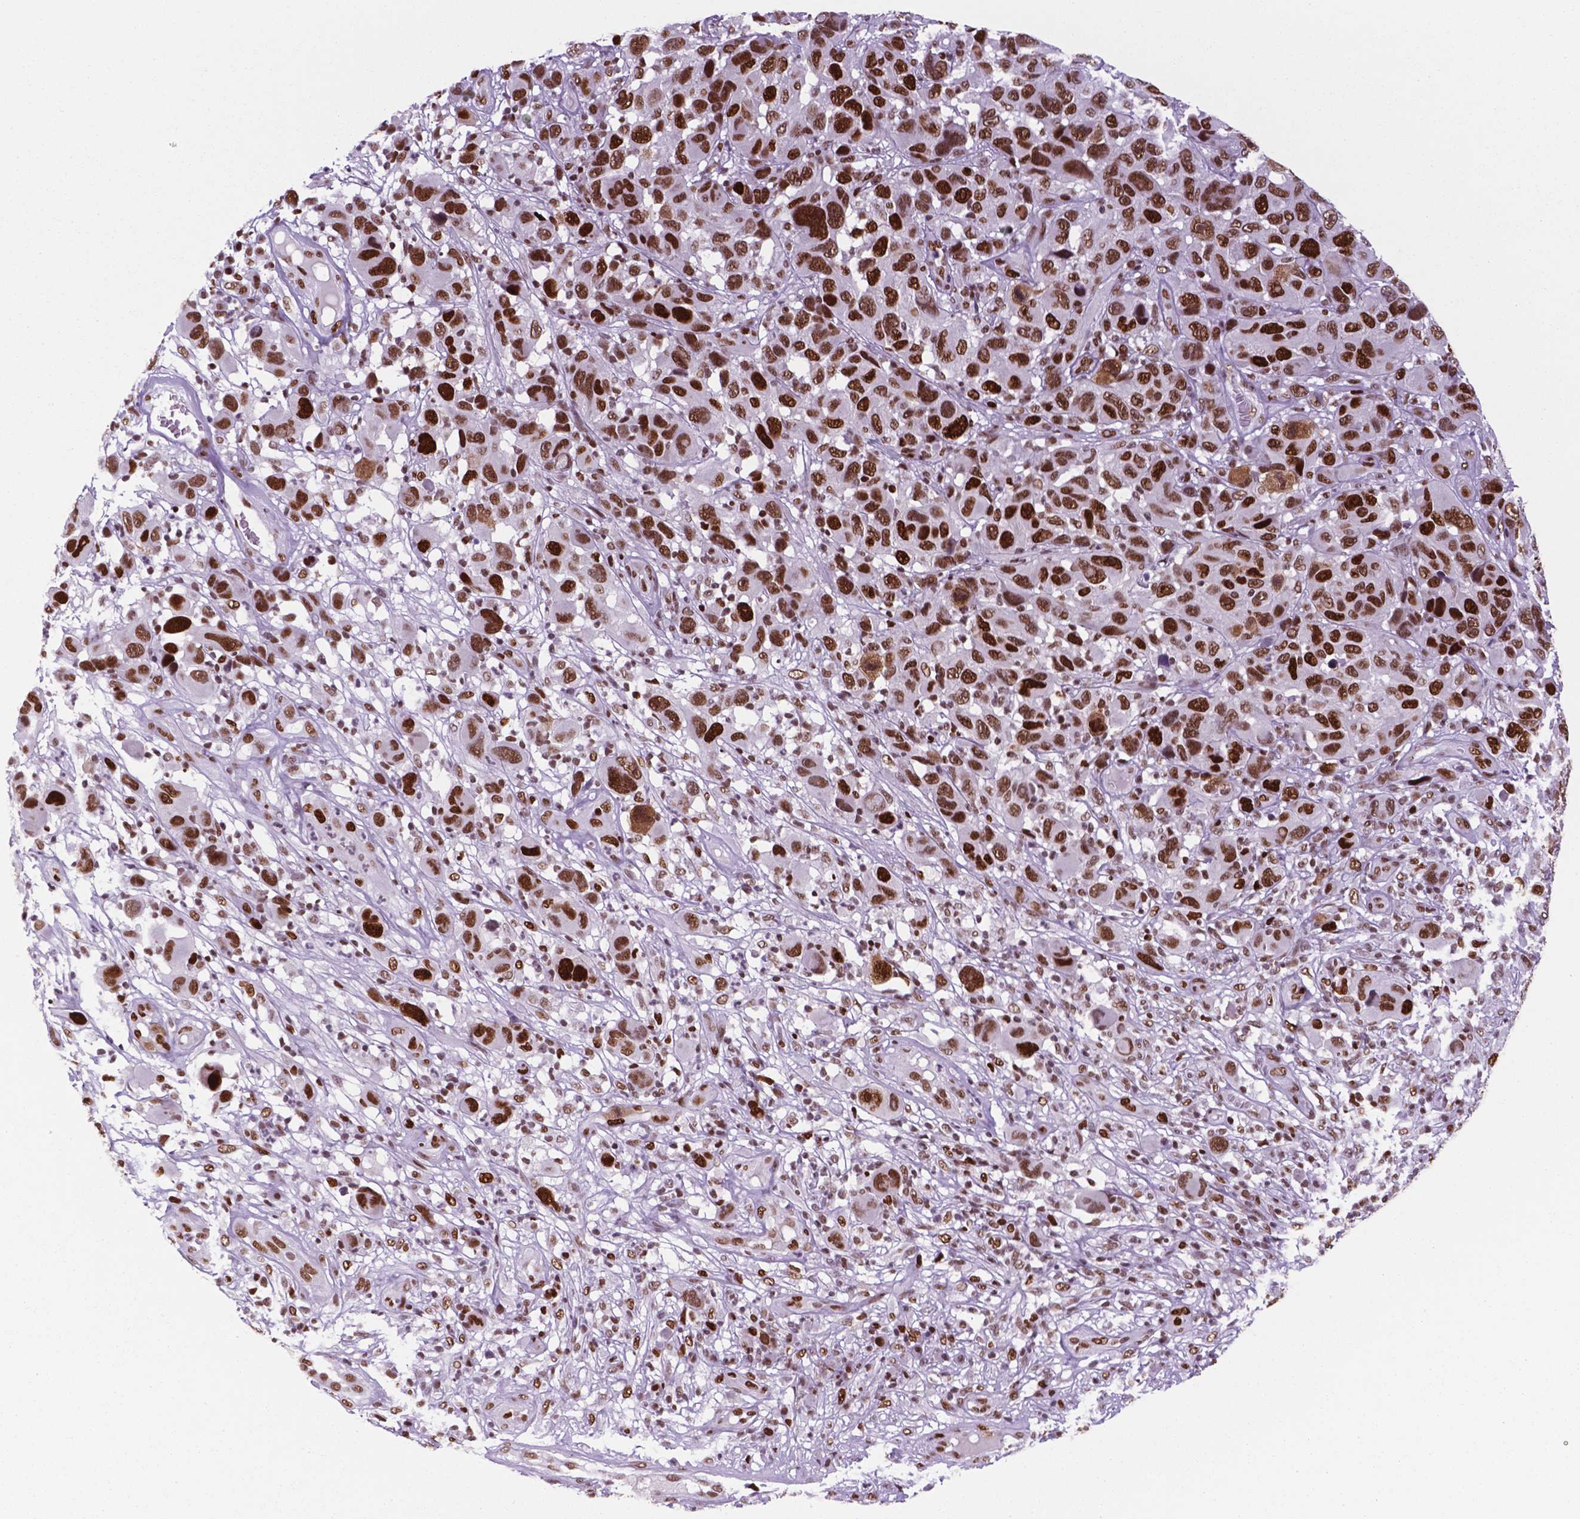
{"staining": {"intensity": "strong", "quantity": ">75%", "location": "nuclear"}, "tissue": "melanoma", "cell_type": "Tumor cells", "image_type": "cancer", "snomed": [{"axis": "morphology", "description": "Malignant melanoma, NOS"}, {"axis": "topography", "description": "Skin"}], "caption": "Melanoma stained for a protein (brown) demonstrates strong nuclear positive staining in about >75% of tumor cells.", "gene": "MSH6", "patient": {"sex": "male", "age": 53}}